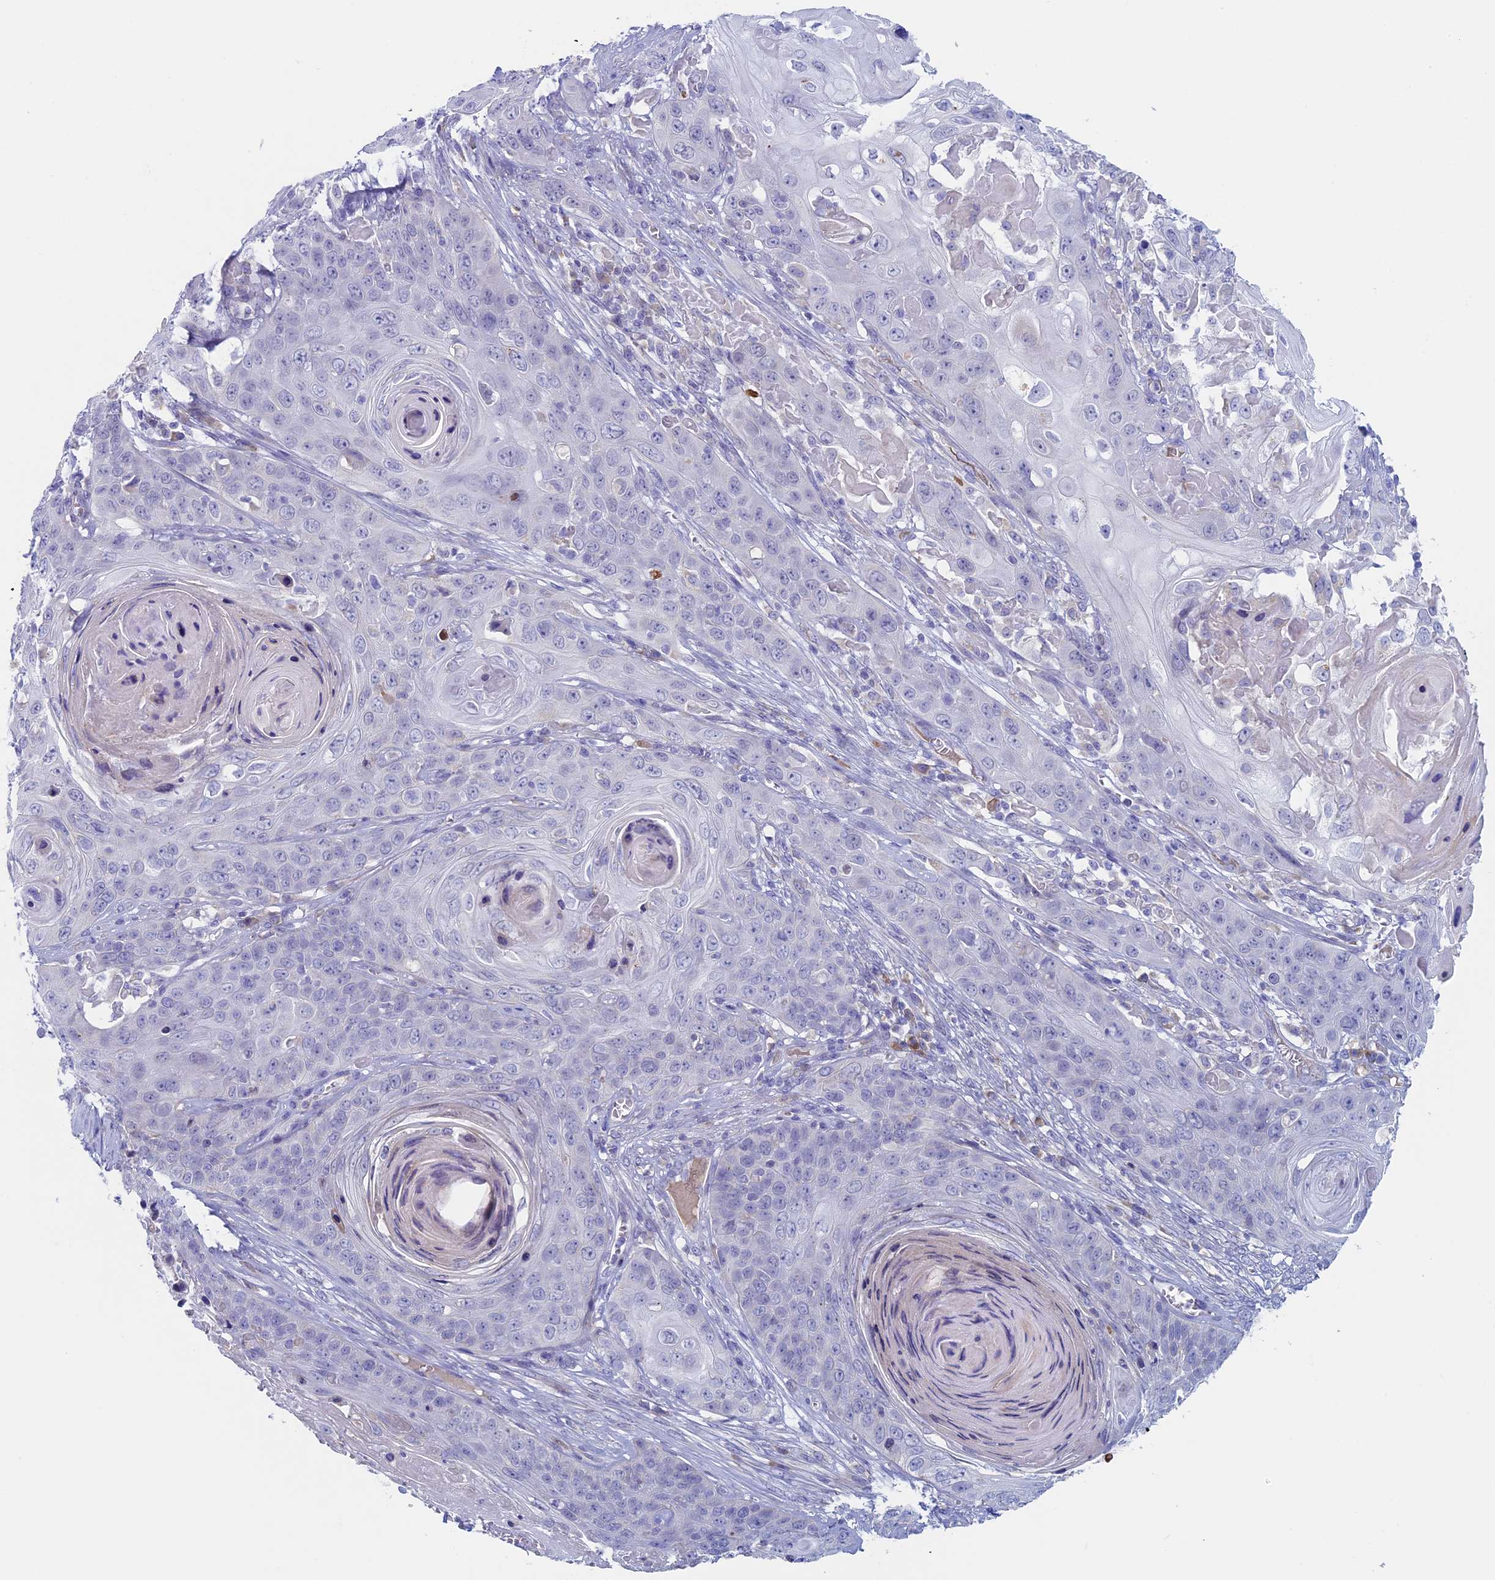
{"staining": {"intensity": "negative", "quantity": "none", "location": "none"}, "tissue": "skin cancer", "cell_type": "Tumor cells", "image_type": "cancer", "snomed": [{"axis": "morphology", "description": "Squamous cell carcinoma, NOS"}, {"axis": "topography", "description": "Skin"}], "caption": "Immunohistochemistry (IHC) of skin cancer (squamous cell carcinoma) reveals no positivity in tumor cells.", "gene": "MAGEB6", "patient": {"sex": "male", "age": 55}}